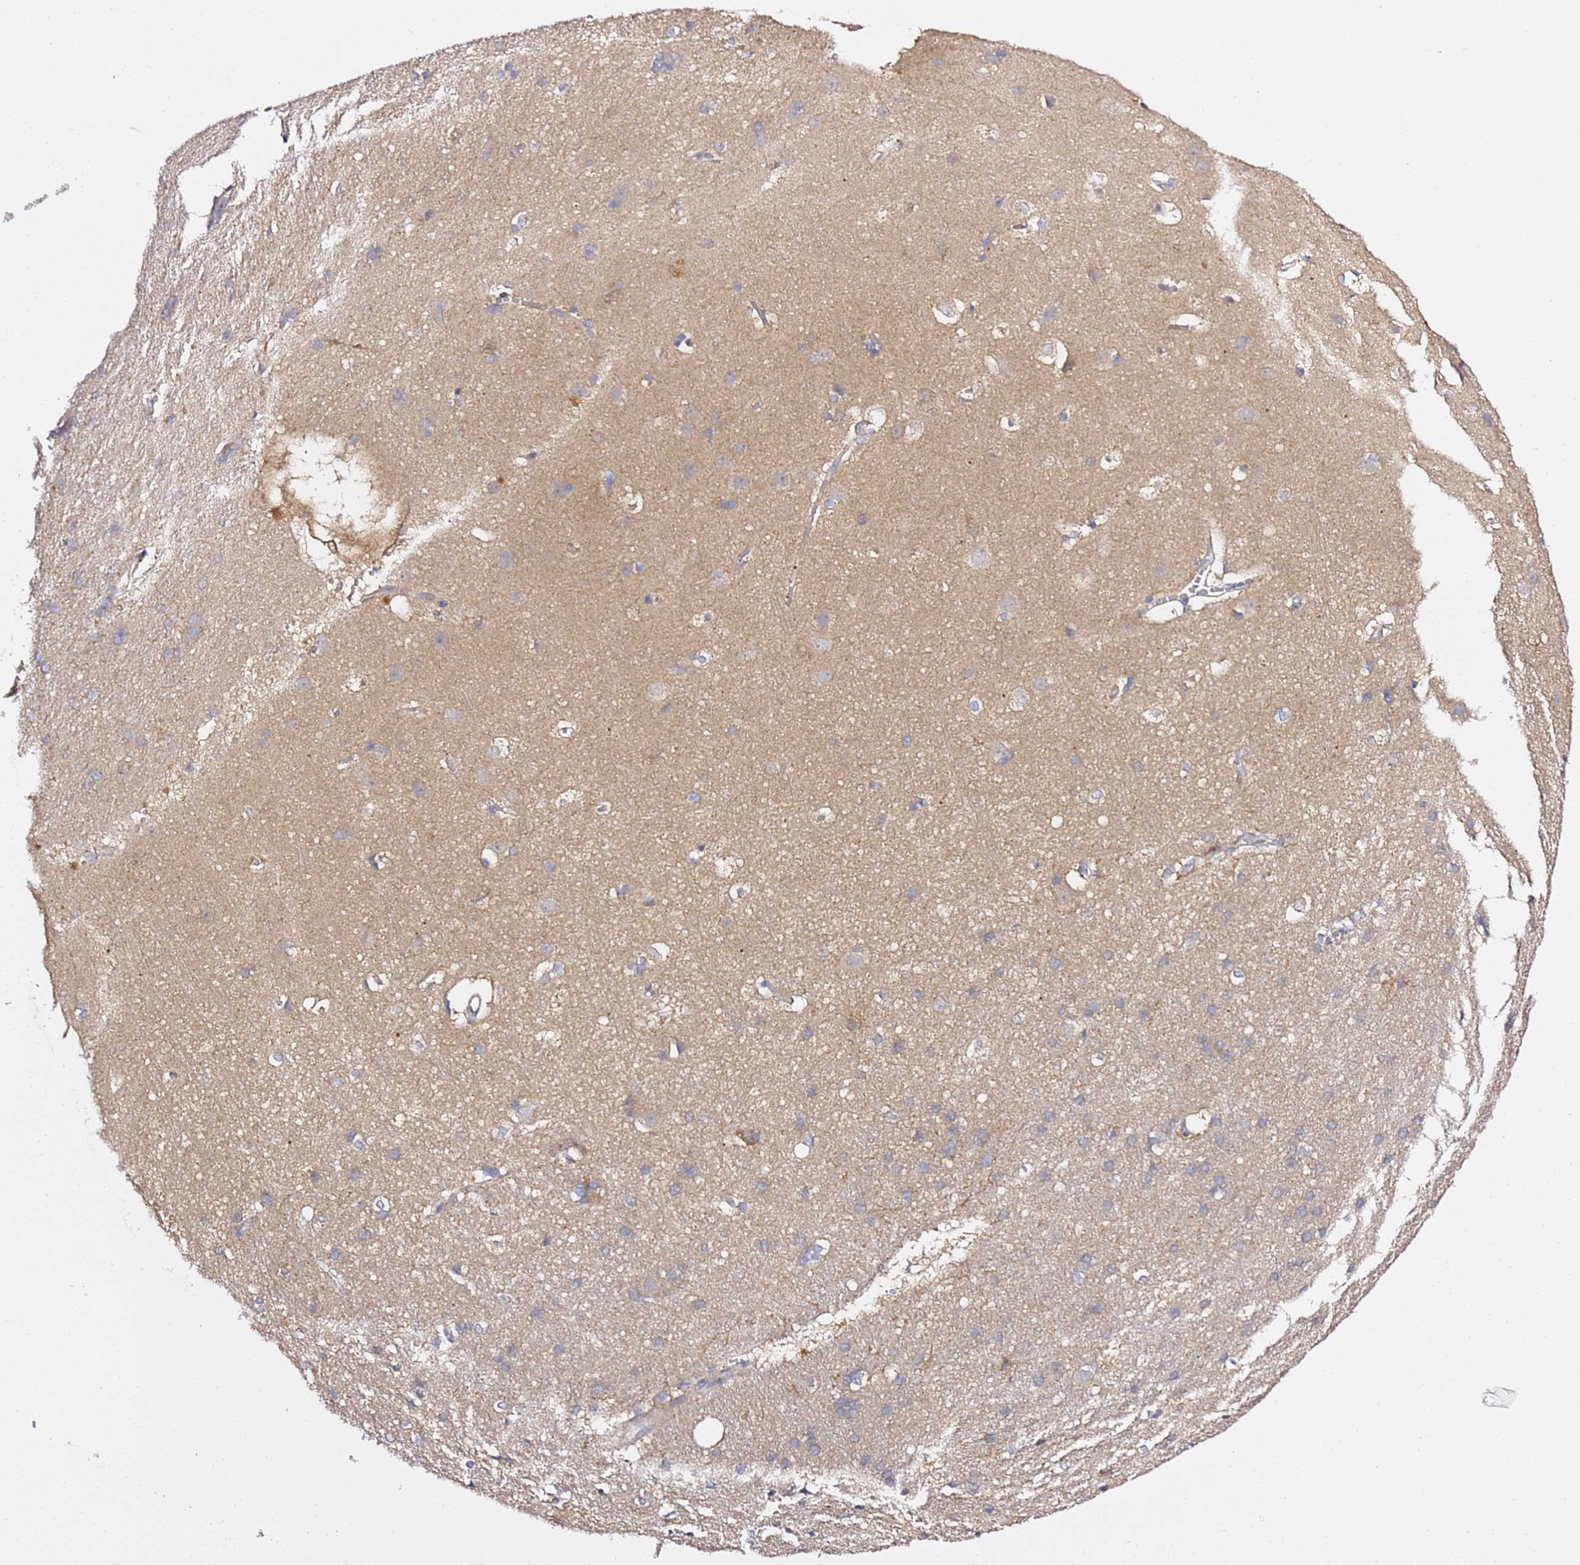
{"staining": {"intensity": "weak", "quantity": ">75%", "location": "cytoplasmic/membranous"}, "tissue": "cerebral cortex", "cell_type": "Endothelial cells", "image_type": "normal", "snomed": [{"axis": "morphology", "description": "Normal tissue, NOS"}, {"axis": "topography", "description": "Cerebral cortex"}], "caption": "Weak cytoplasmic/membranous expression is seen in about >75% of endothelial cells in normal cerebral cortex. (Stains: DAB (3,3'-diaminobenzidine) in brown, nuclei in blue, Microscopy: brightfield microscopy at high magnification).", "gene": "C19orf12", "patient": {"sex": "male", "age": 54}}